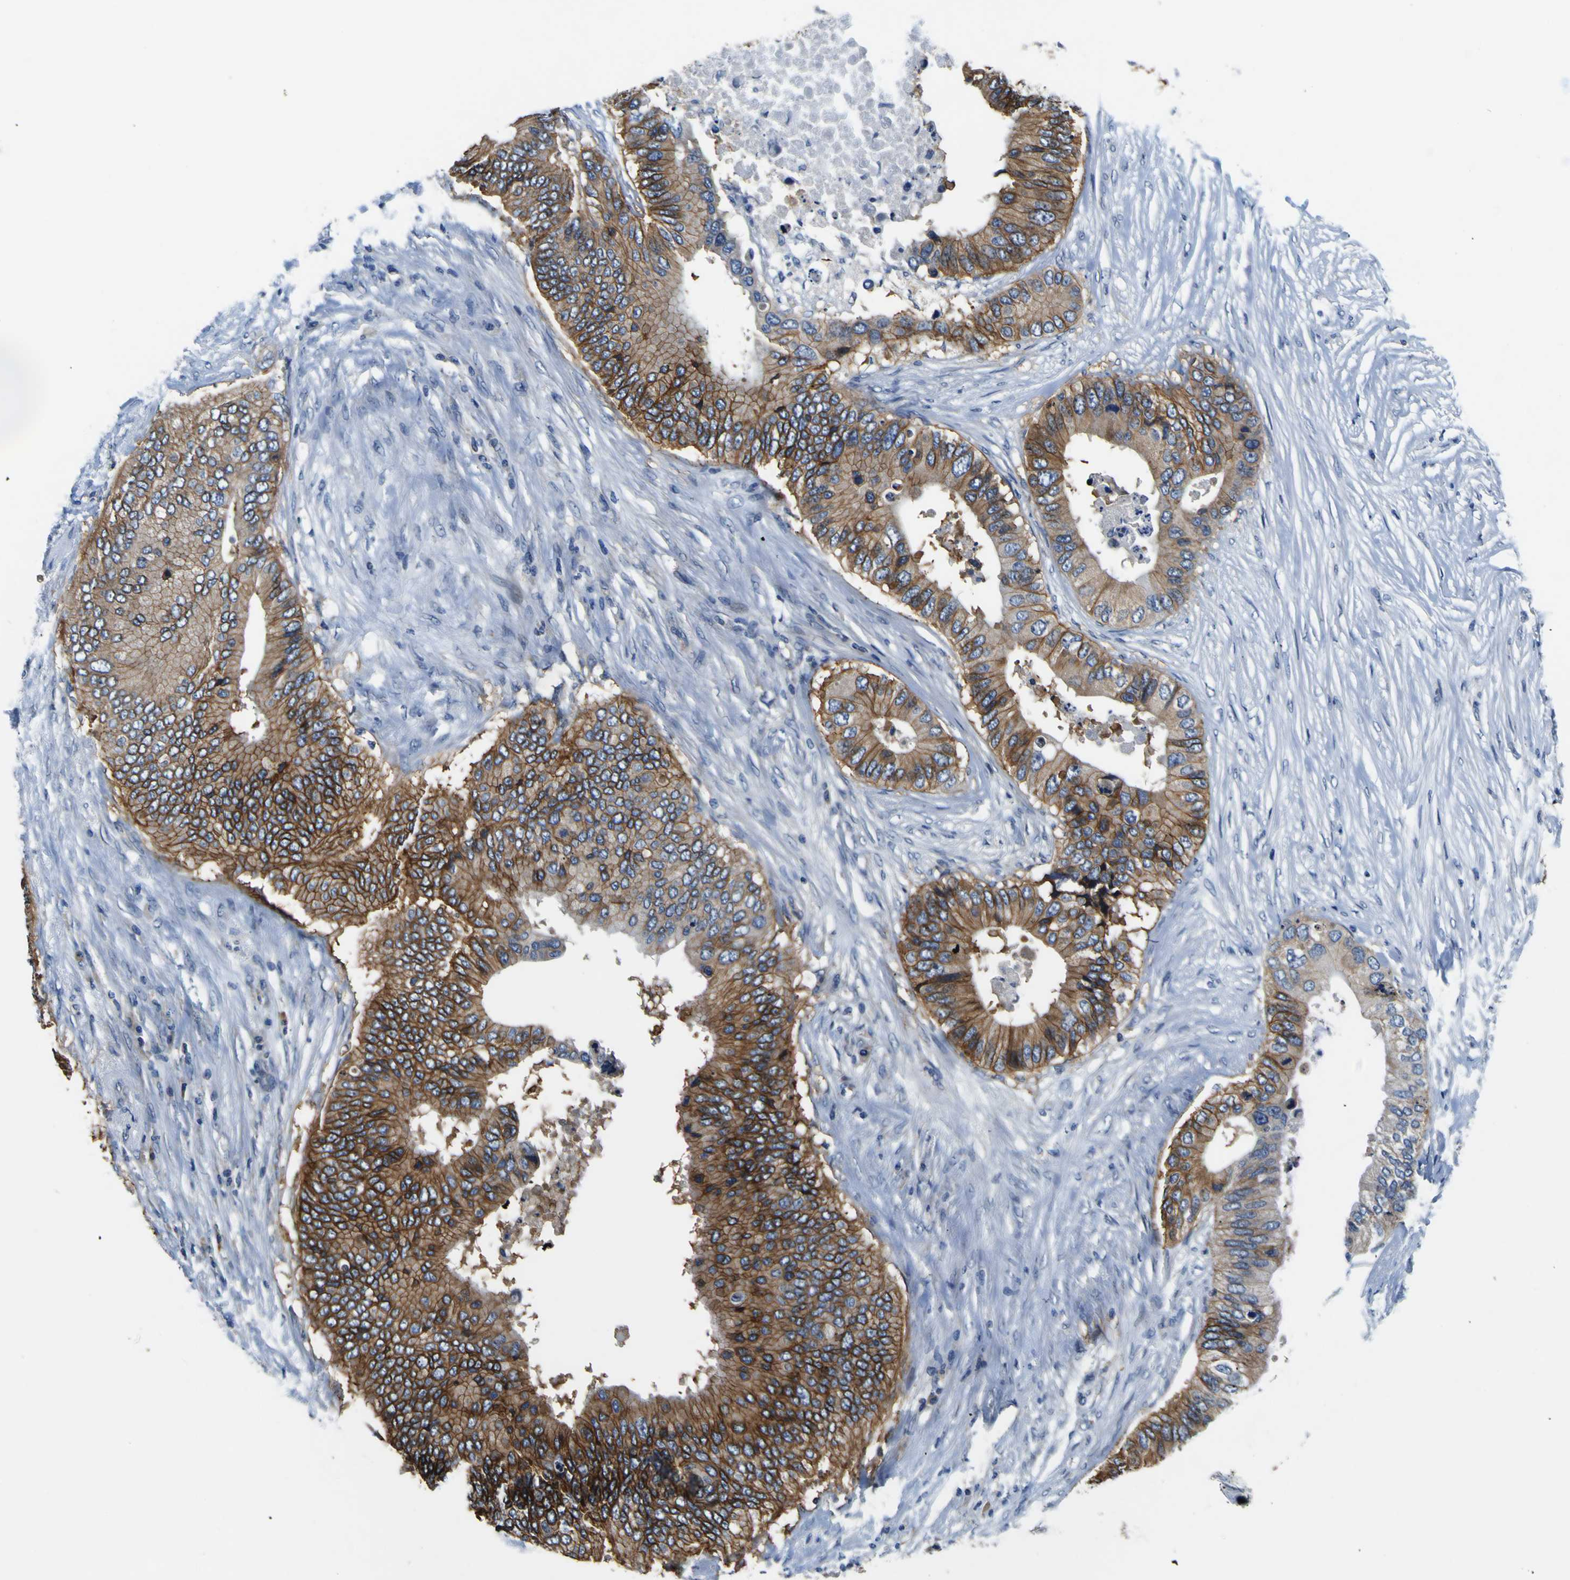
{"staining": {"intensity": "moderate", "quantity": ">75%", "location": "cytoplasmic/membranous"}, "tissue": "colorectal cancer", "cell_type": "Tumor cells", "image_type": "cancer", "snomed": [{"axis": "morphology", "description": "Adenocarcinoma, NOS"}, {"axis": "topography", "description": "Colon"}], "caption": "An immunohistochemistry (IHC) micrograph of neoplastic tissue is shown. Protein staining in brown highlights moderate cytoplasmic/membranous positivity in colorectal cancer (adenocarcinoma) within tumor cells.", "gene": "EPHB4", "patient": {"sex": "male", "age": 71}}